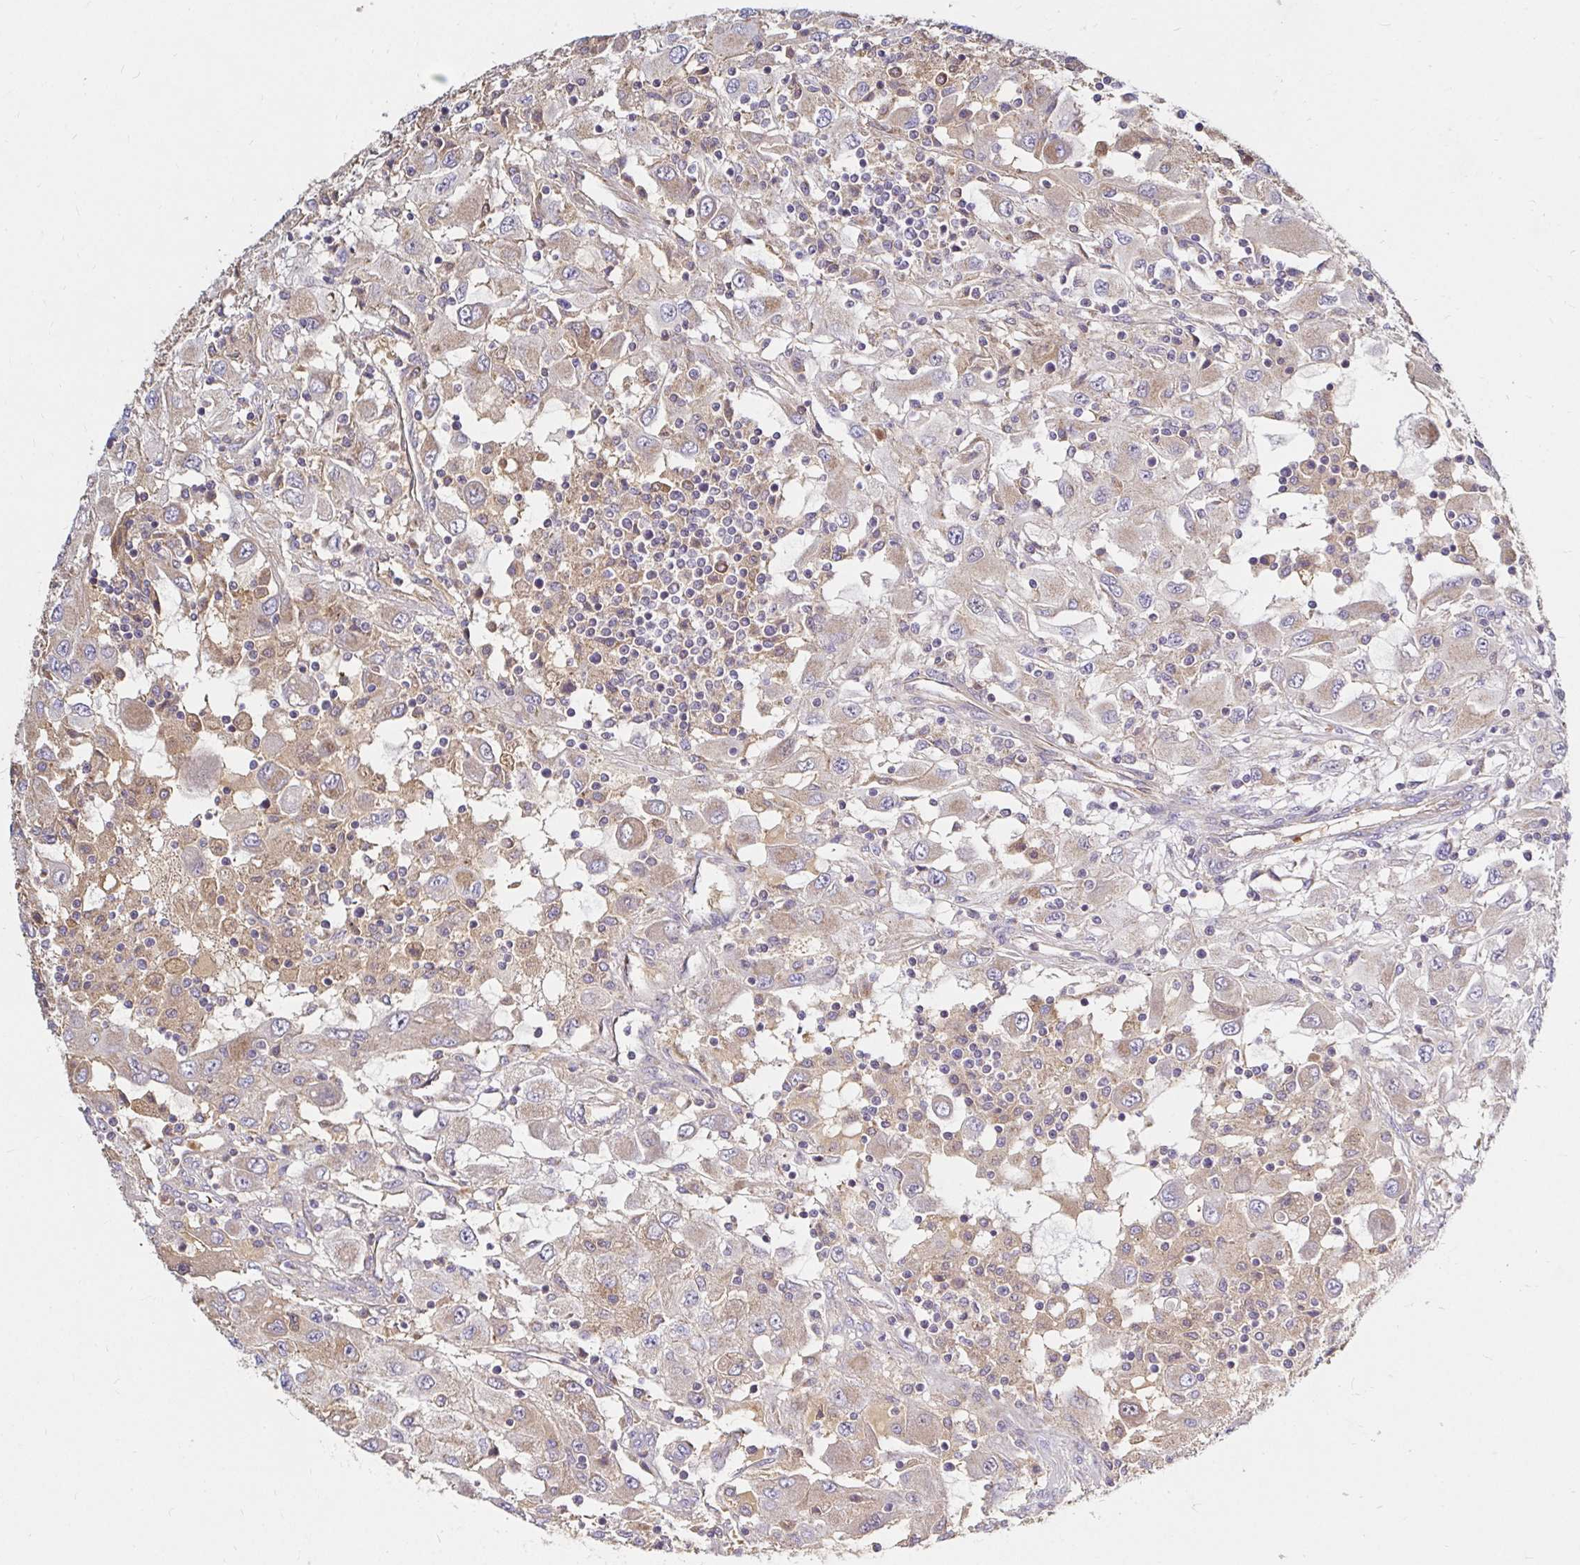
{"staining": {"intensity": "moderate", "quantity": "25%-75%", "location": "cytoplasmic/membranous"}, "tissue": "renal cancer", "cell_type": "Tumor cells", "image_type": "cancer", "snomed": [{"axis": "morphology", "description": "Adenocarcinoma, NOS"}, {"axis": "topography", "description": "Kidney"}], "caption": "High-power microscopy captured an IHC image of adenocarcinoma (renal), revealing moderate cytoplasmic/membranous positivity in about 25%-75% of tumor cells.", "gene": "ARHGEF37", "patient": {"sex": "female", "age": 67}}